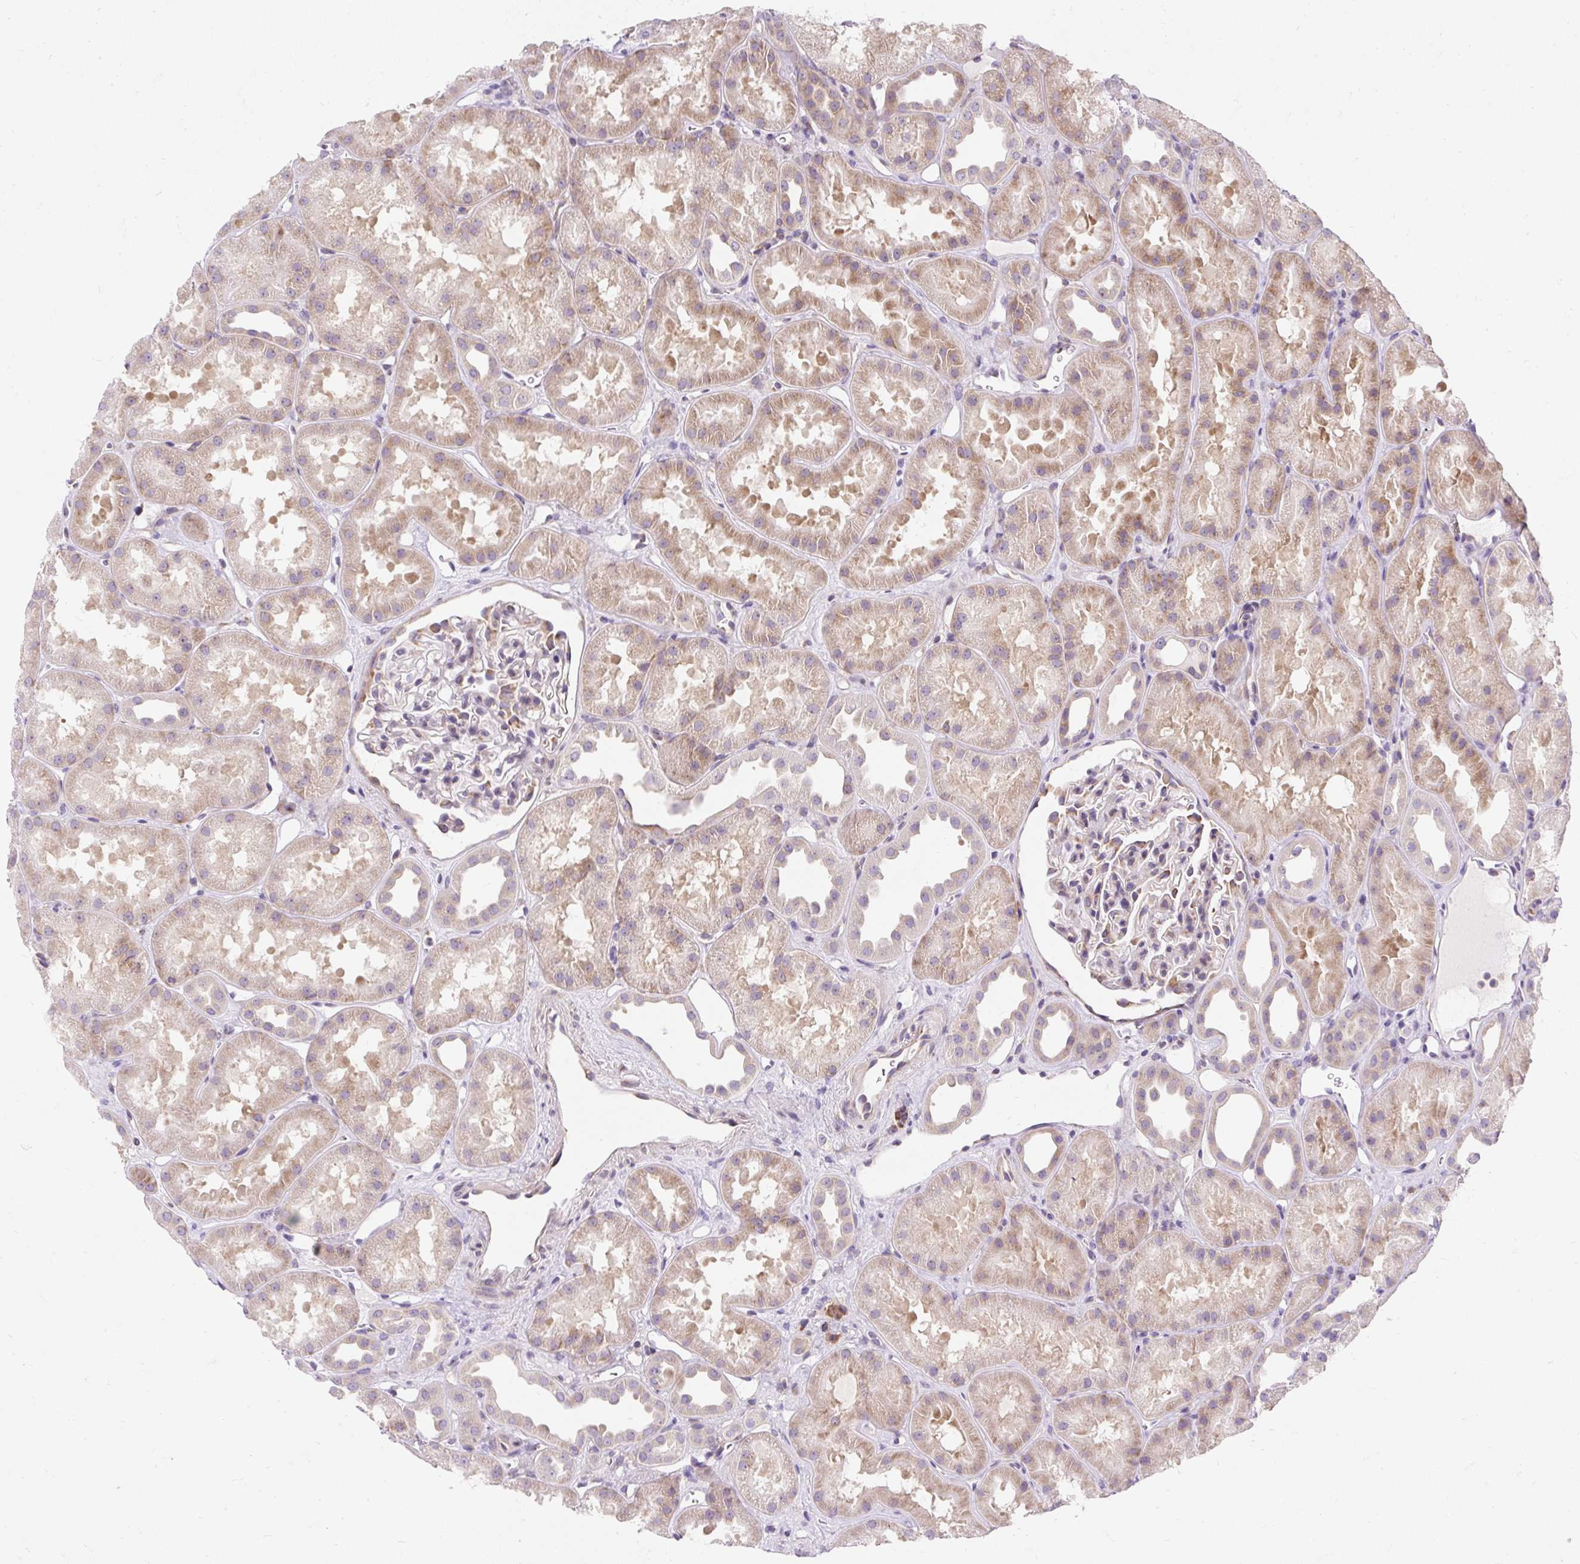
{"staining": {"intensity": "moderate", "quantity": "<25%", "location": "cytoplasmic/membranous"}, "tissue": "kidney", "cell_type": "Cells in glomeruli", "image_type": "normal", "snomed": [{"axis": "morphology", "description": "Normal tissue, NOS"}, {"axis": "topography", "description": "Kidney"}], "caption": "The micrograph exhibits immunohistochemical staining of benign kidney. There is moderate cytoplasmic/membranous expression is appreciated in about <25% of cells in glomeruli. (Brightfield microscopy of DAB IHC at high magnification).", "gene": "GPR45", "patient": {"sex": "male", "age": 61}}